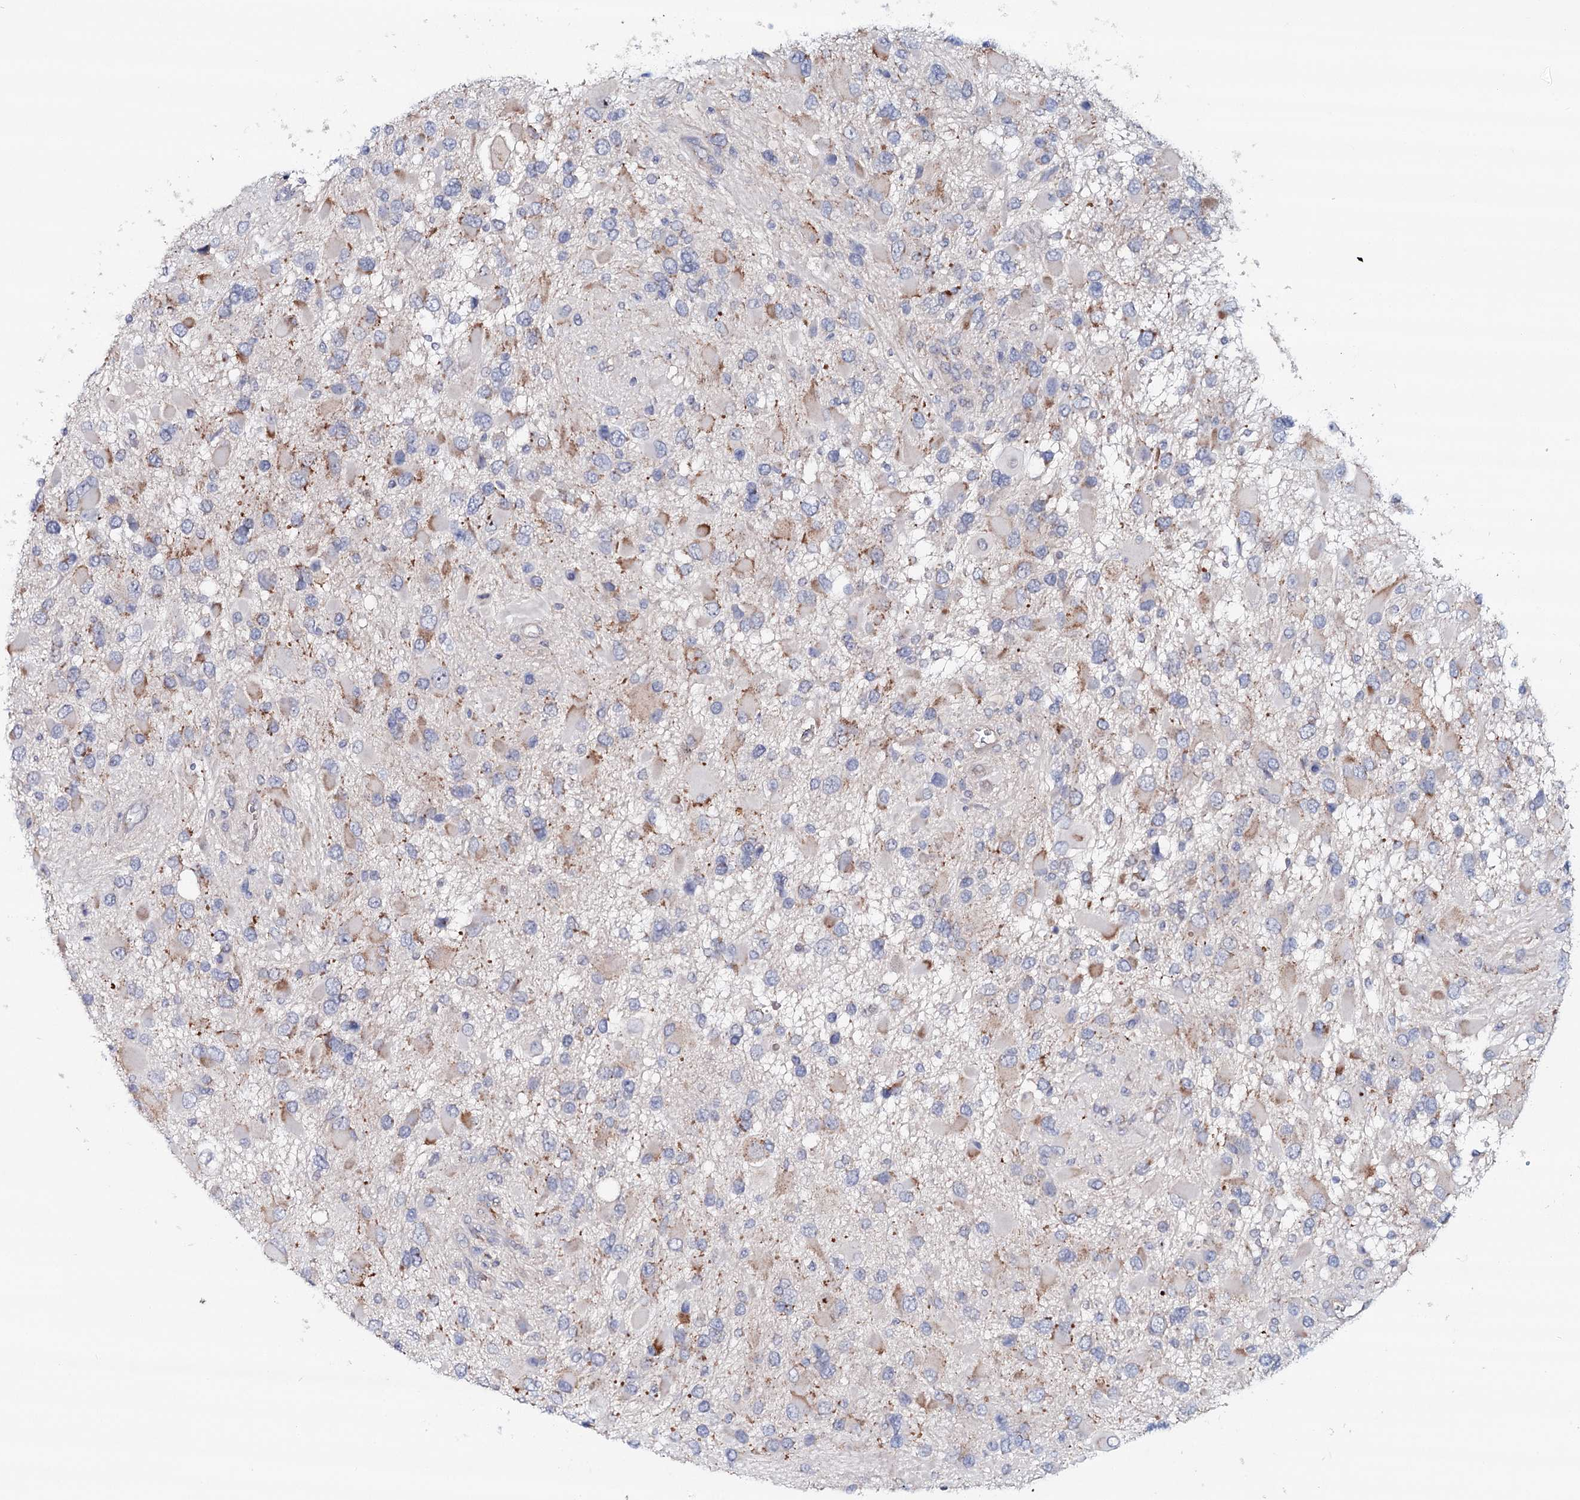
{"staining": {"intensity": "weak", "quantity": "<25%", "location": "cytoplasmic/membranous"}, "tissue": "glioma", "cell_type": "Tumor cells", "image_type": "cancer", "snomed": [{"axis": "morphology", "description": "Glioma, malignant, High grade"}, {"axis": "topography", "description": "Brain"}], "caption": "The micrograph demonstrates no significant staining in tumor cells of glioma.", "gene": "RBM43", "patient": {"sex": "male", "age": 53}}